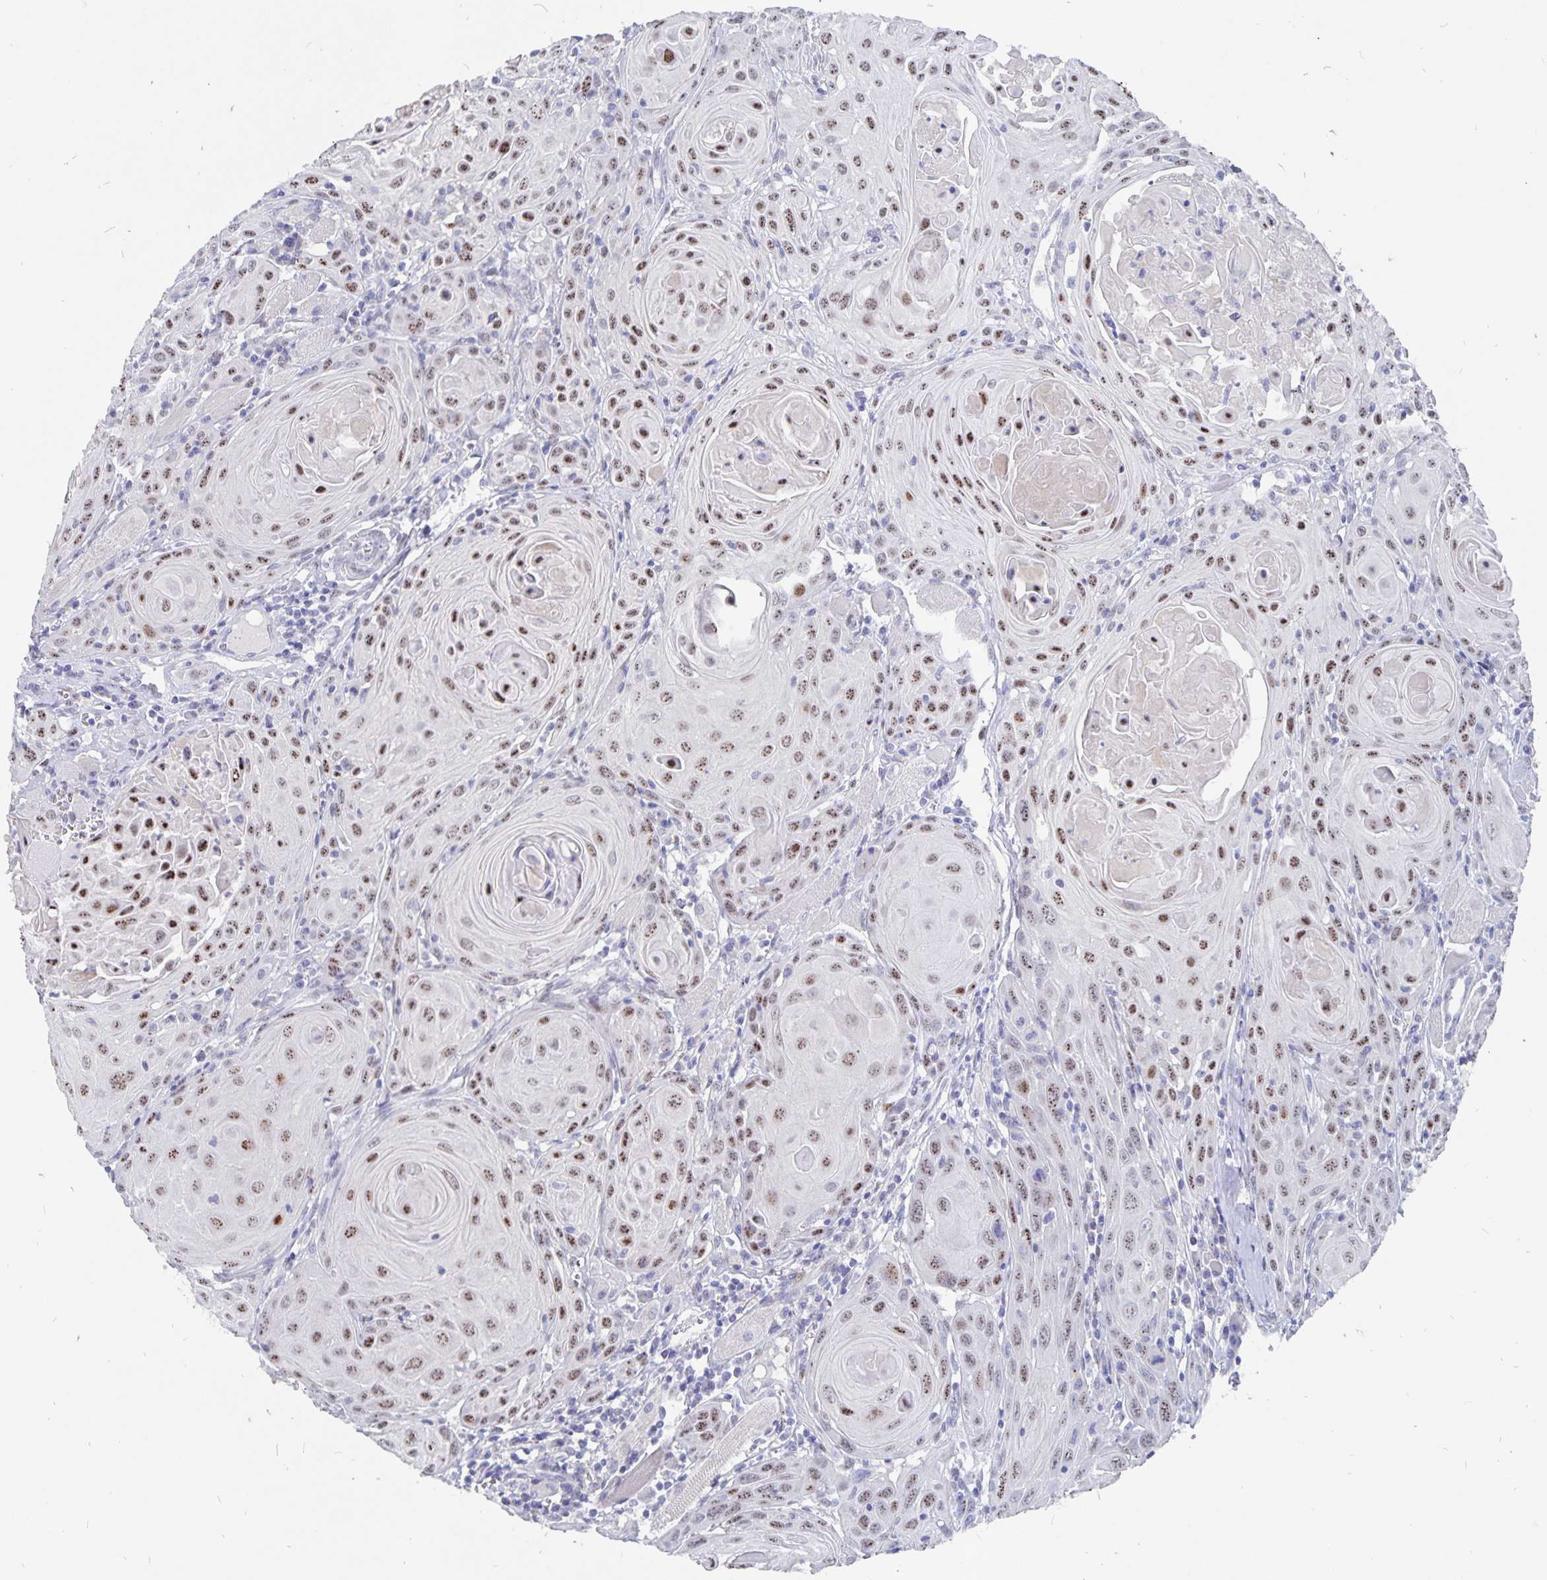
{"staining": {"intensity": "moderate", "quantity": ">75%", "location": "nuclear"}, "tissue": "head and neck cancer", "cell_type": "Tumor cells", "image_type": "cancer", "snomed": [{"axis": "morphology", "description": "Squamous cell carcinoma, NOS"}, {"axis": "topography", "description": "Head-Neck"}], "caption": "Moderate nuclear staining is seen in about >75% of tumor cells in squamous cell carcinoma (head and neck). The staining was performed using DAB (3,3'-diaminobenzidine) to visualize the protein expression in brown, while the nuclei were stained in blue with hematoxylin (Magnification: 20x).", "gene": "SMOC1", "patient": {"sex": "female", "age": 80}}